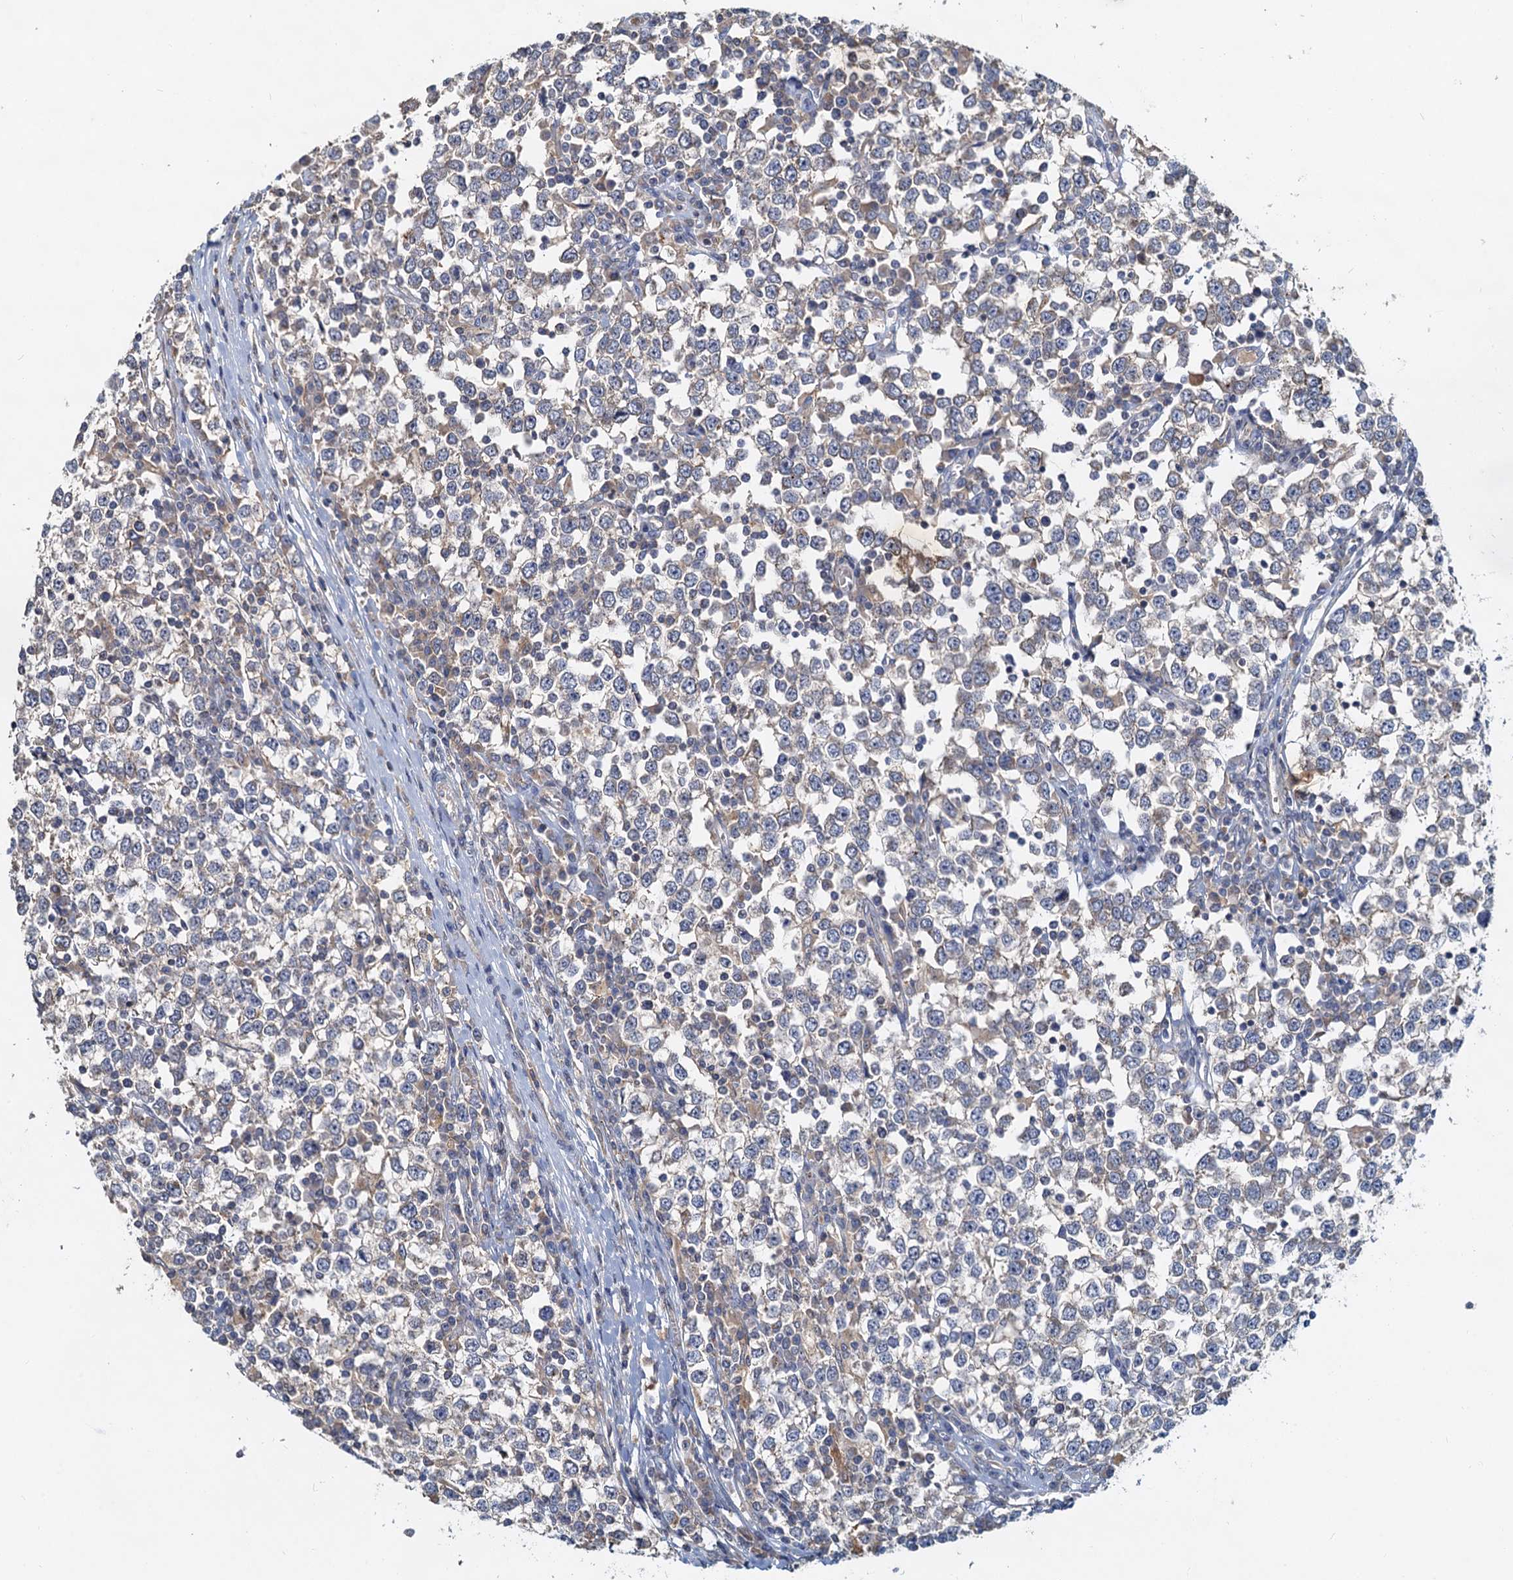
{"staining": {"intensity": "negative", "quantity": "none", "location": "none"}, "tissue": "testis cancer", "cell_type": "Tumor cells", "image_type": "cancer", "snomed": [{"axis": "morphology", "description": "Seminoma, NOS"}, {"axis": "topography", "description": "Testis"}], "caption": "The photomicrograph reveals no staining of tumor cells in seminoma (testis).", "gene": "TOLLIP", "patient": {"sex": "male", "age": 65}}